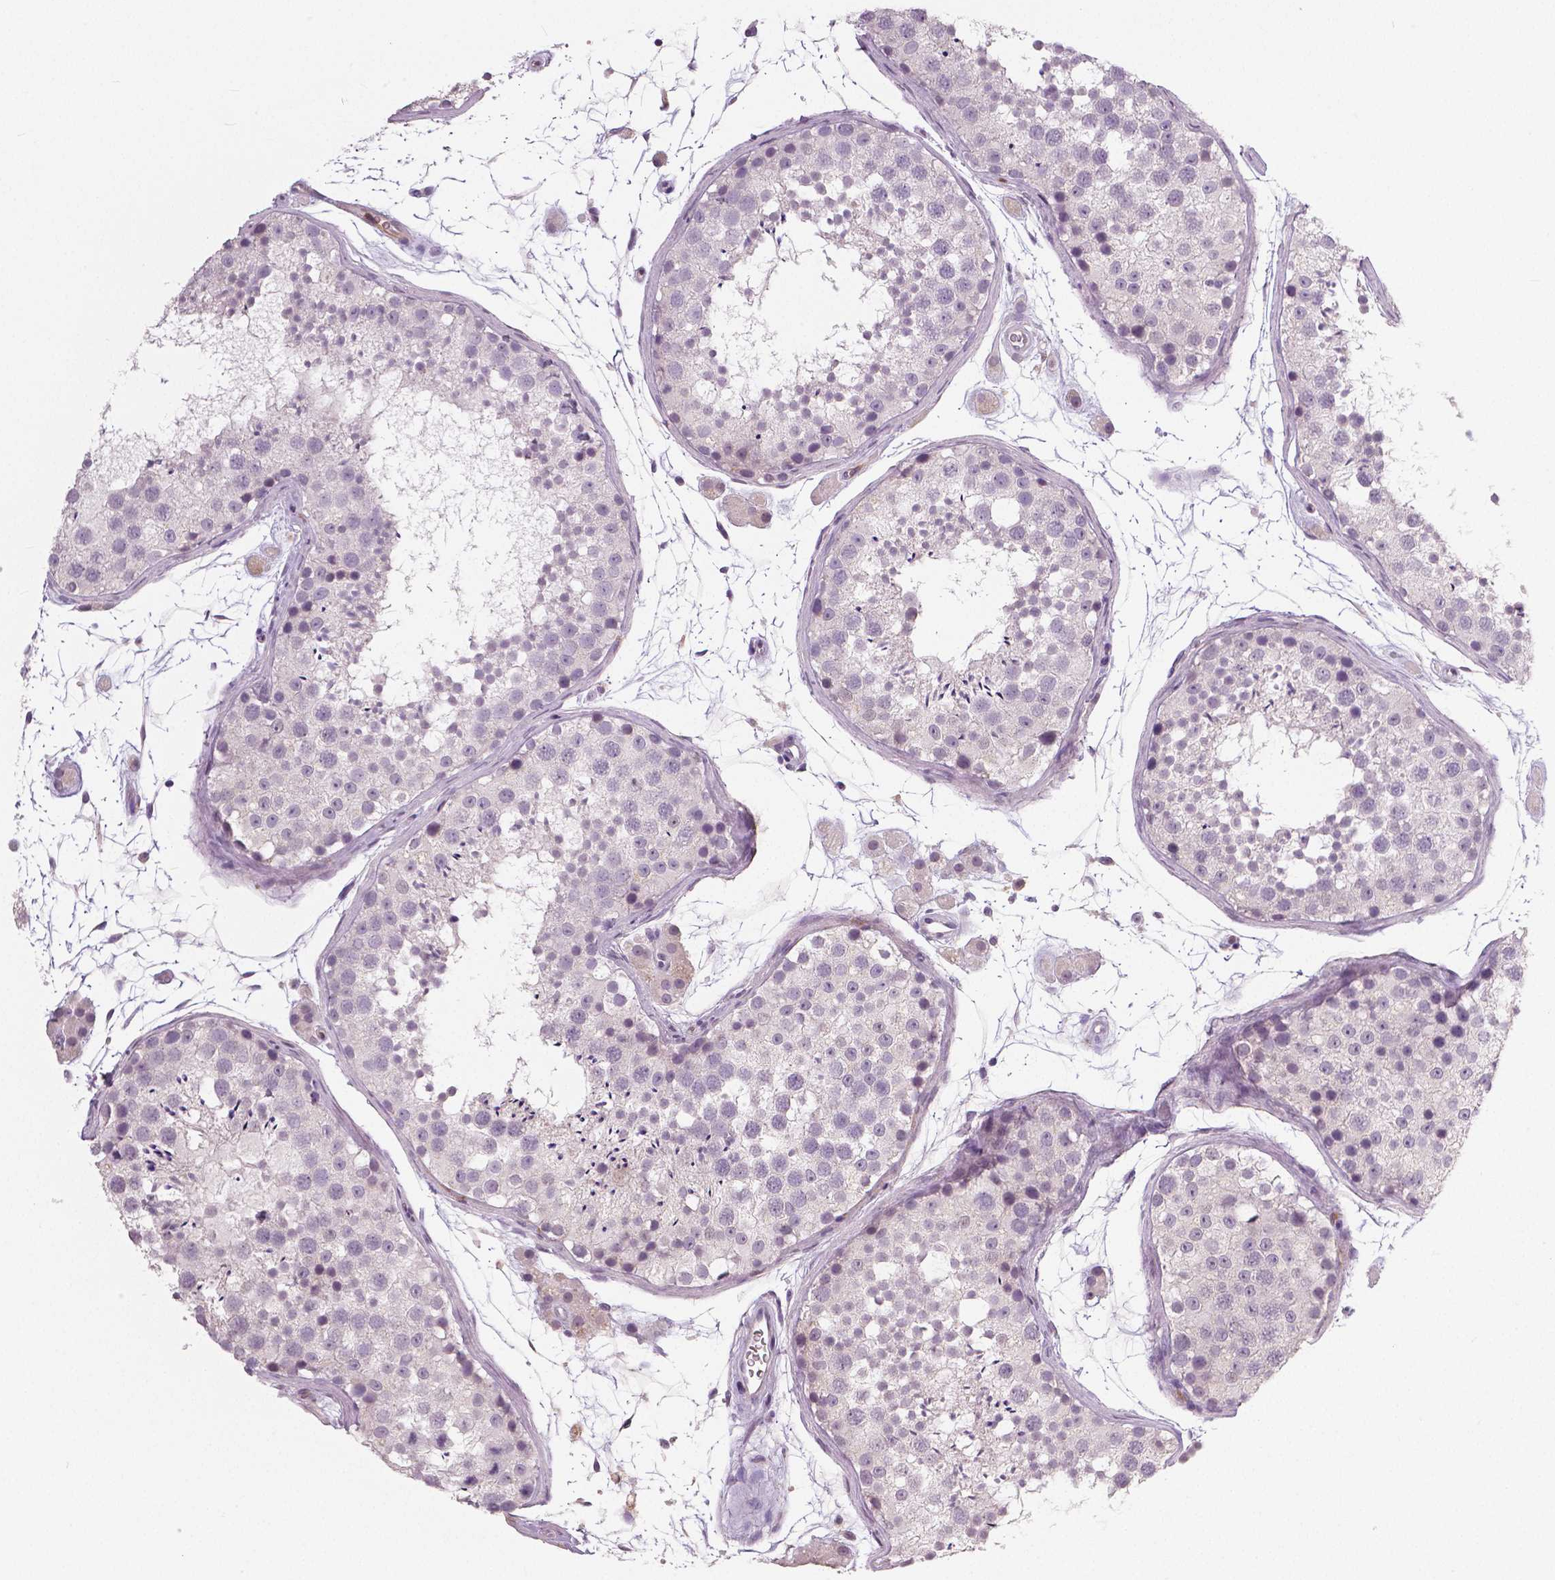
{"staining": {"intensity": "negative", "quantity": "none", "location": "none"}, "tissue": "testis", "cell_type": "Cells in seminiferous ducts", "image_type": "normal", "snomed": [{"axis": "morphology", "description": "Normal tissue, NOS"}, {"axis": "topography", "description": "Testis"}], "caption": "A high-resolution micrograph shows immunohistochemistry staining of normal testis, which shows no significant expression in cells in seminiferous ducts.", "gene": "NECAB1", "patient": {"sex": "male", "age": 41}}